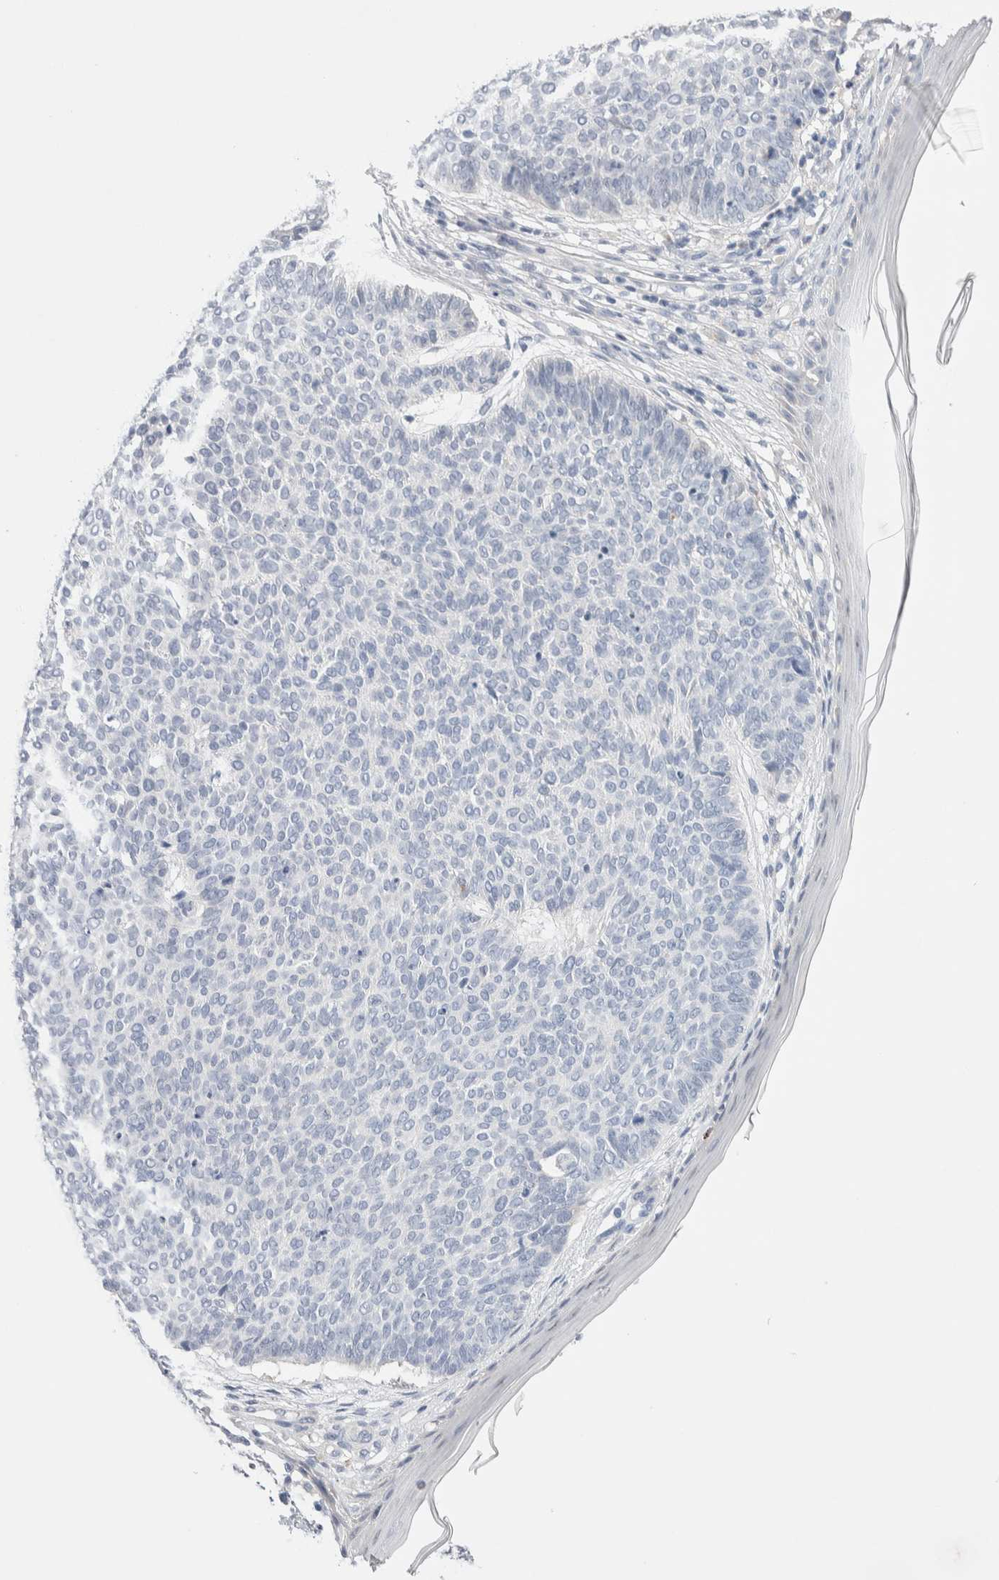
{"staining": {"intensity": "negative", "quantity": "none", "location": "none"}, "tissue": "skin cancer", "cell_type": "Tumor cells", "image_type": "cancer", "snomed": [{"axis": "morphology", "description": "Normal tissue, NOS"}, {"axis": "morphology", "description": "Basal cell carcinoma"}, {"axis": "topography", "description": "Skin"}], "caption": "The micrograph shows no significant expression in tumor cells of skin cancer.", "gene": "DNAJB6", "patient": {"sex": "male", "age": 50}}